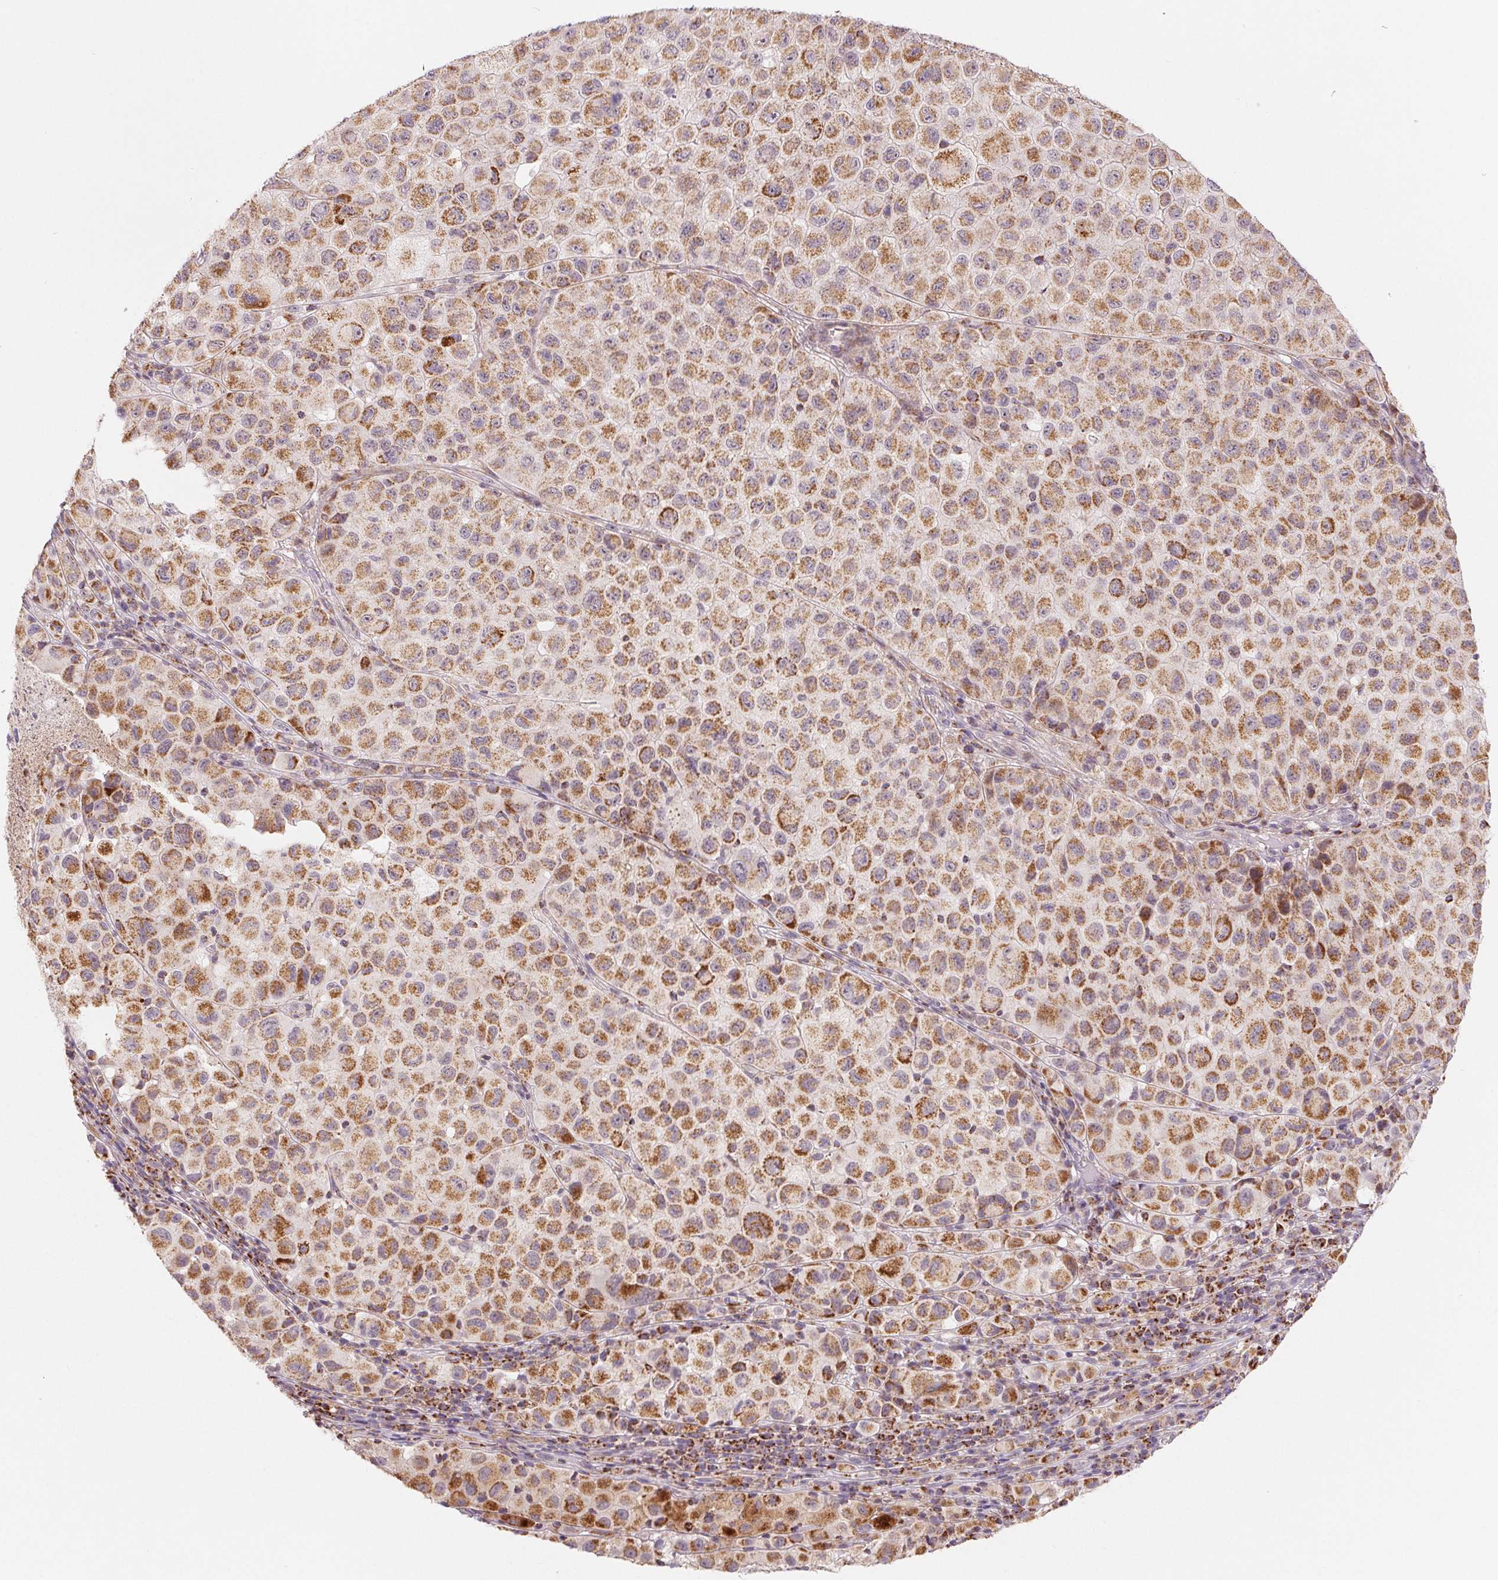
{"staining": {"intensity": "moderate", "quantity": ">75%", "location": "cytoplasmic/membranous"}, "tissue": "melanoma", "cell_type": "Tumor cells", "image_type": "cancer", "snomed": [{"axis": "morphology", "description": "Malignant melanoma, NOS"}, {"axis": "topography", "description": "Skin"}], "caption": "Melanoma stained with immunohistochemistry (IHC) demonstrates moderate cytoplasmic/membranous expression in about >75% of tumor cells. The staining was performed using DAB (3,3'-diaminobenzidine) to visualize the protein expression in brown, while the nuclei were stained in blue with hematoxylin (Magnification: 20x).", "gene": "HINT2", "patient": {"sex": "male", "age": 93}}